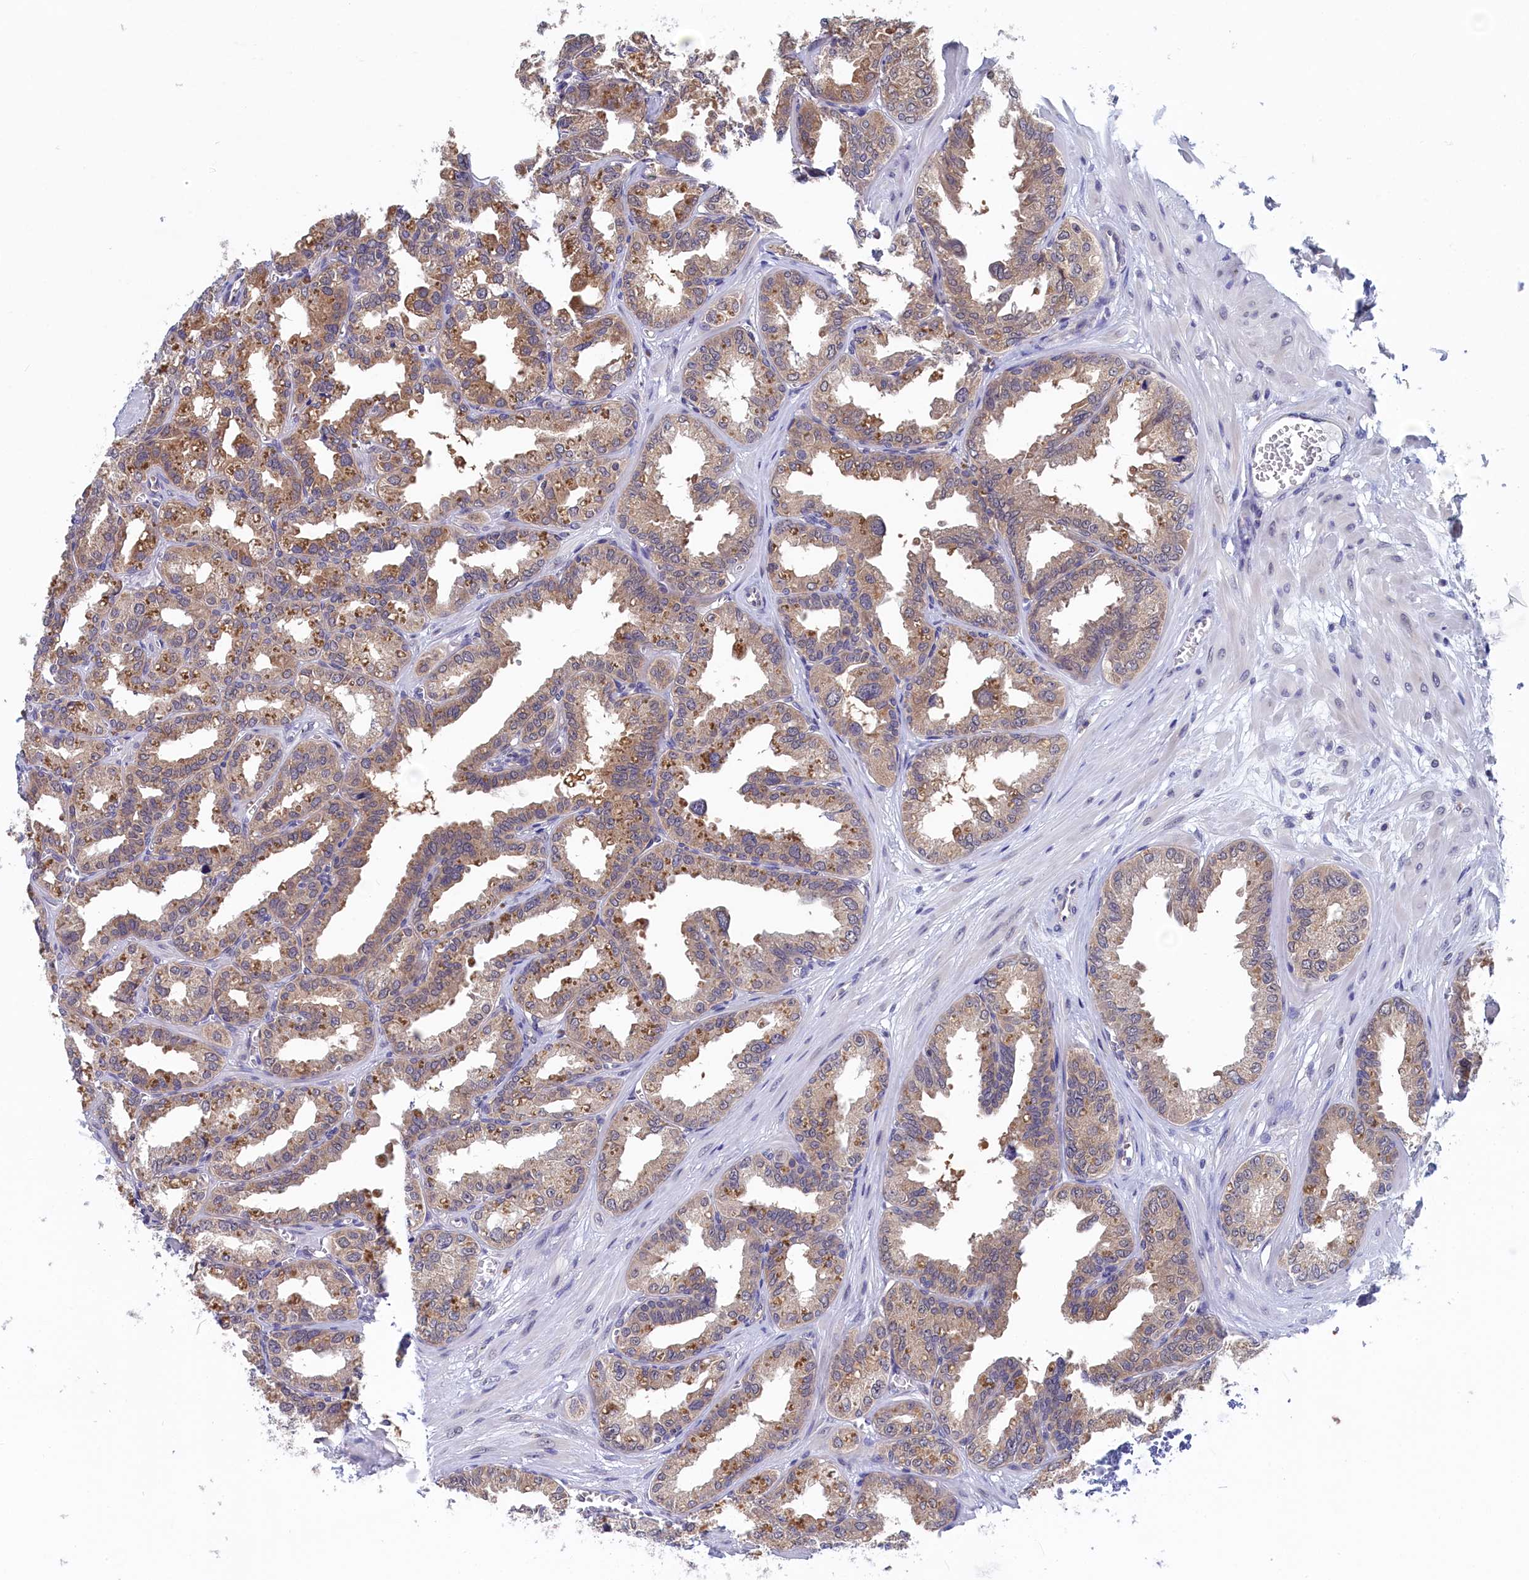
{"staining": {"intensity": "weak", "quantity": "25%-75%", "location": "cytoplasmic/membranous"}, "tissue": "seminal vesicle", "cell_type": "Glandular cells", "image_type": "normal", "snomed": [{"axis": "morphology", "description": "Normal tissue, NOS"}, {"axis": "topography", "description": "Prostate"}, {"axis": "topography", "description": "Seminal veicle"}], "caption": "Seminal vesicle stained with DAB (3,3'-diaminobenzidine) IHC displays low levels of weak cytoplasmic/membranous staining in about 25%-75% of glandular cells.", "gene": "PGP", "patient": {"sex": "male", "age": 51}}